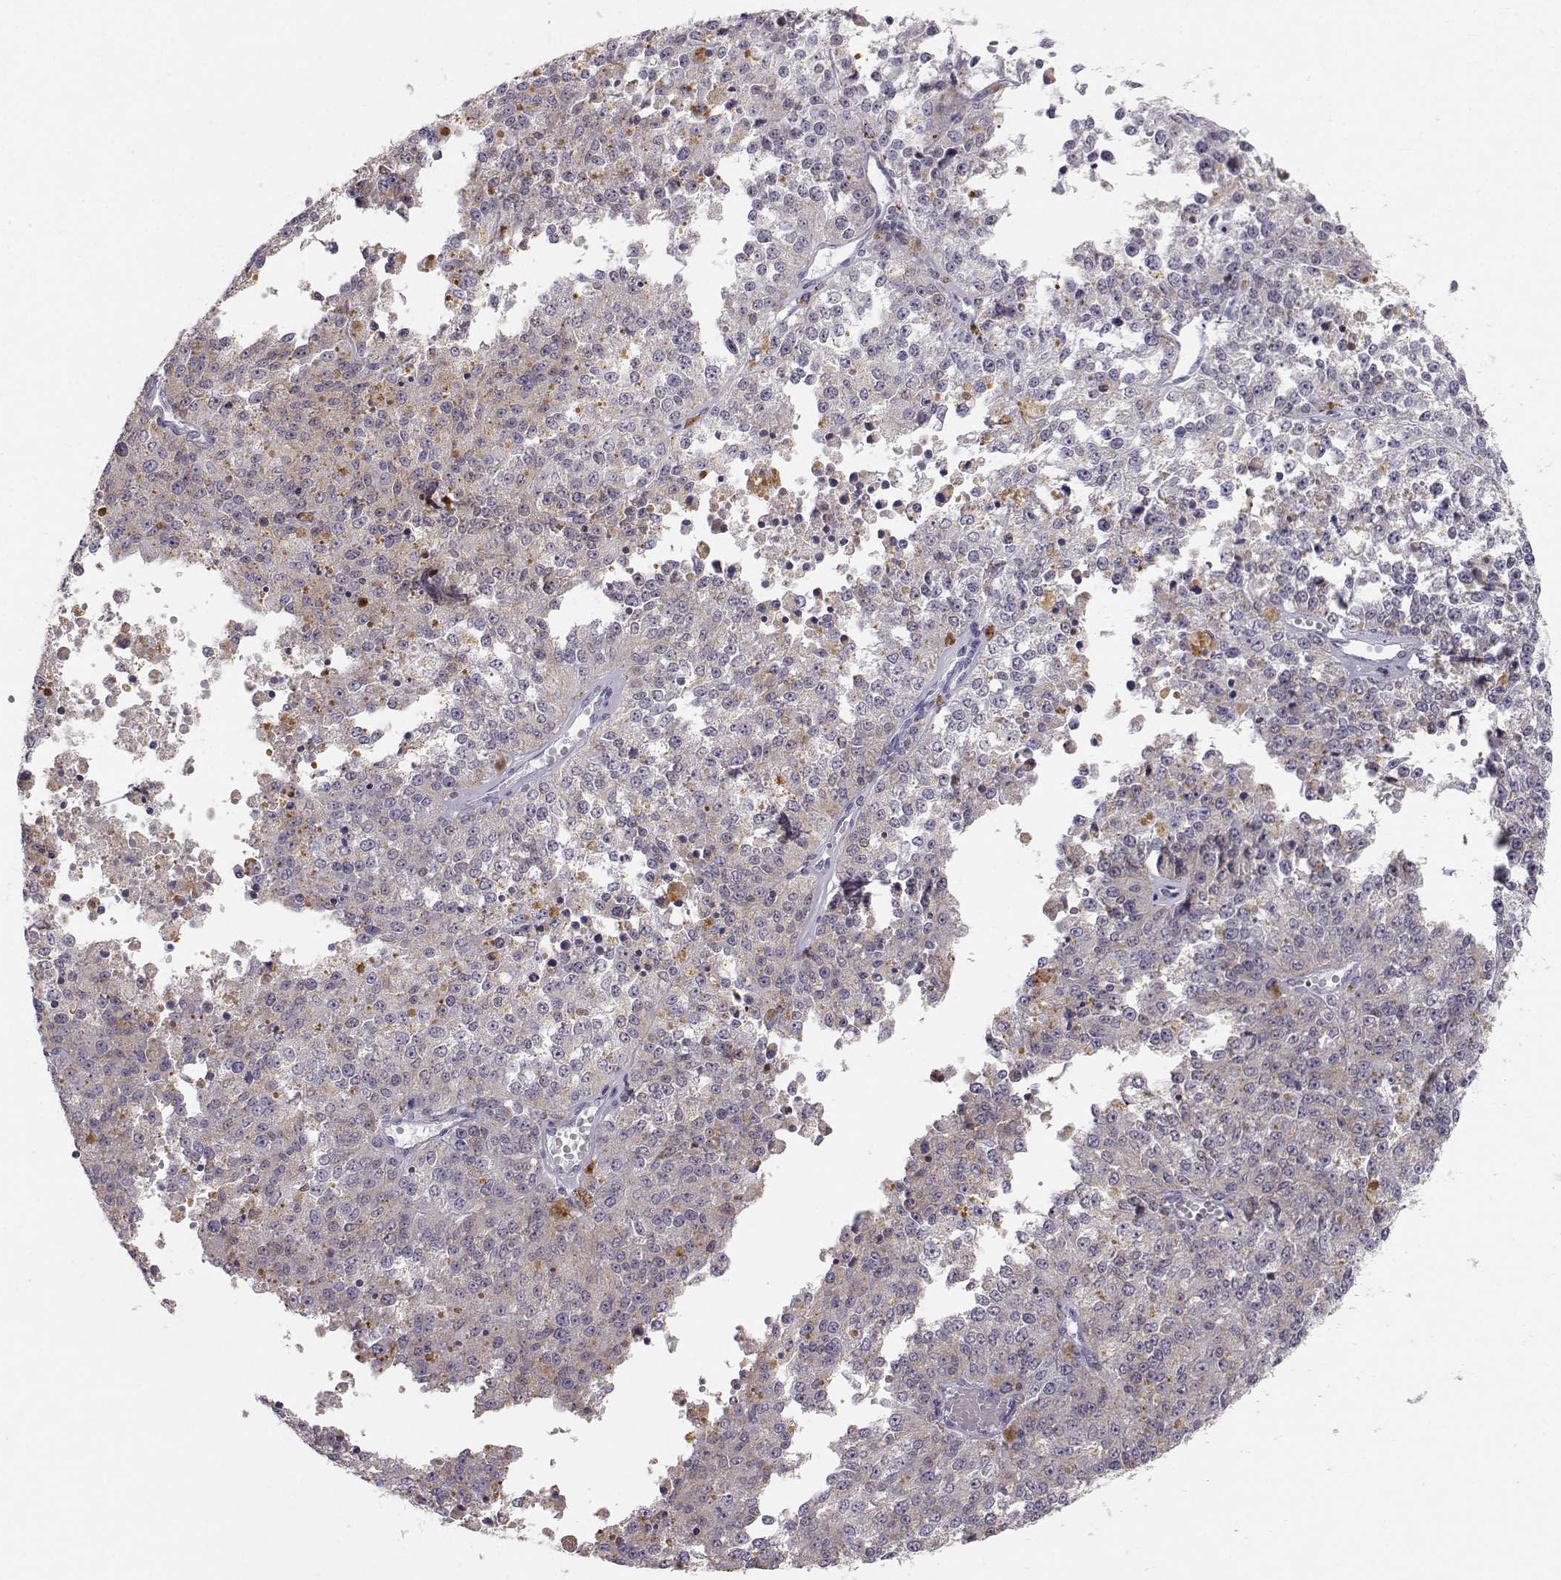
{"staining": {"intensity": "negative", "quantity": "none", "location": "none"}, "tissue": "melanoma", "cell_type": "Tumor cells", "image_type": "cancer", "snomed": [{"axis": "morphology", "description": "Malignant melanoma, Metastatic site"}, {"axis": "topography", "description": "Lymph node"}], "caption": "Photomicrograph shows no significant protein staining in tumor cells of melanoma.", "gene": "PGM5", "patient": {"sex": "female", "age": 64}}